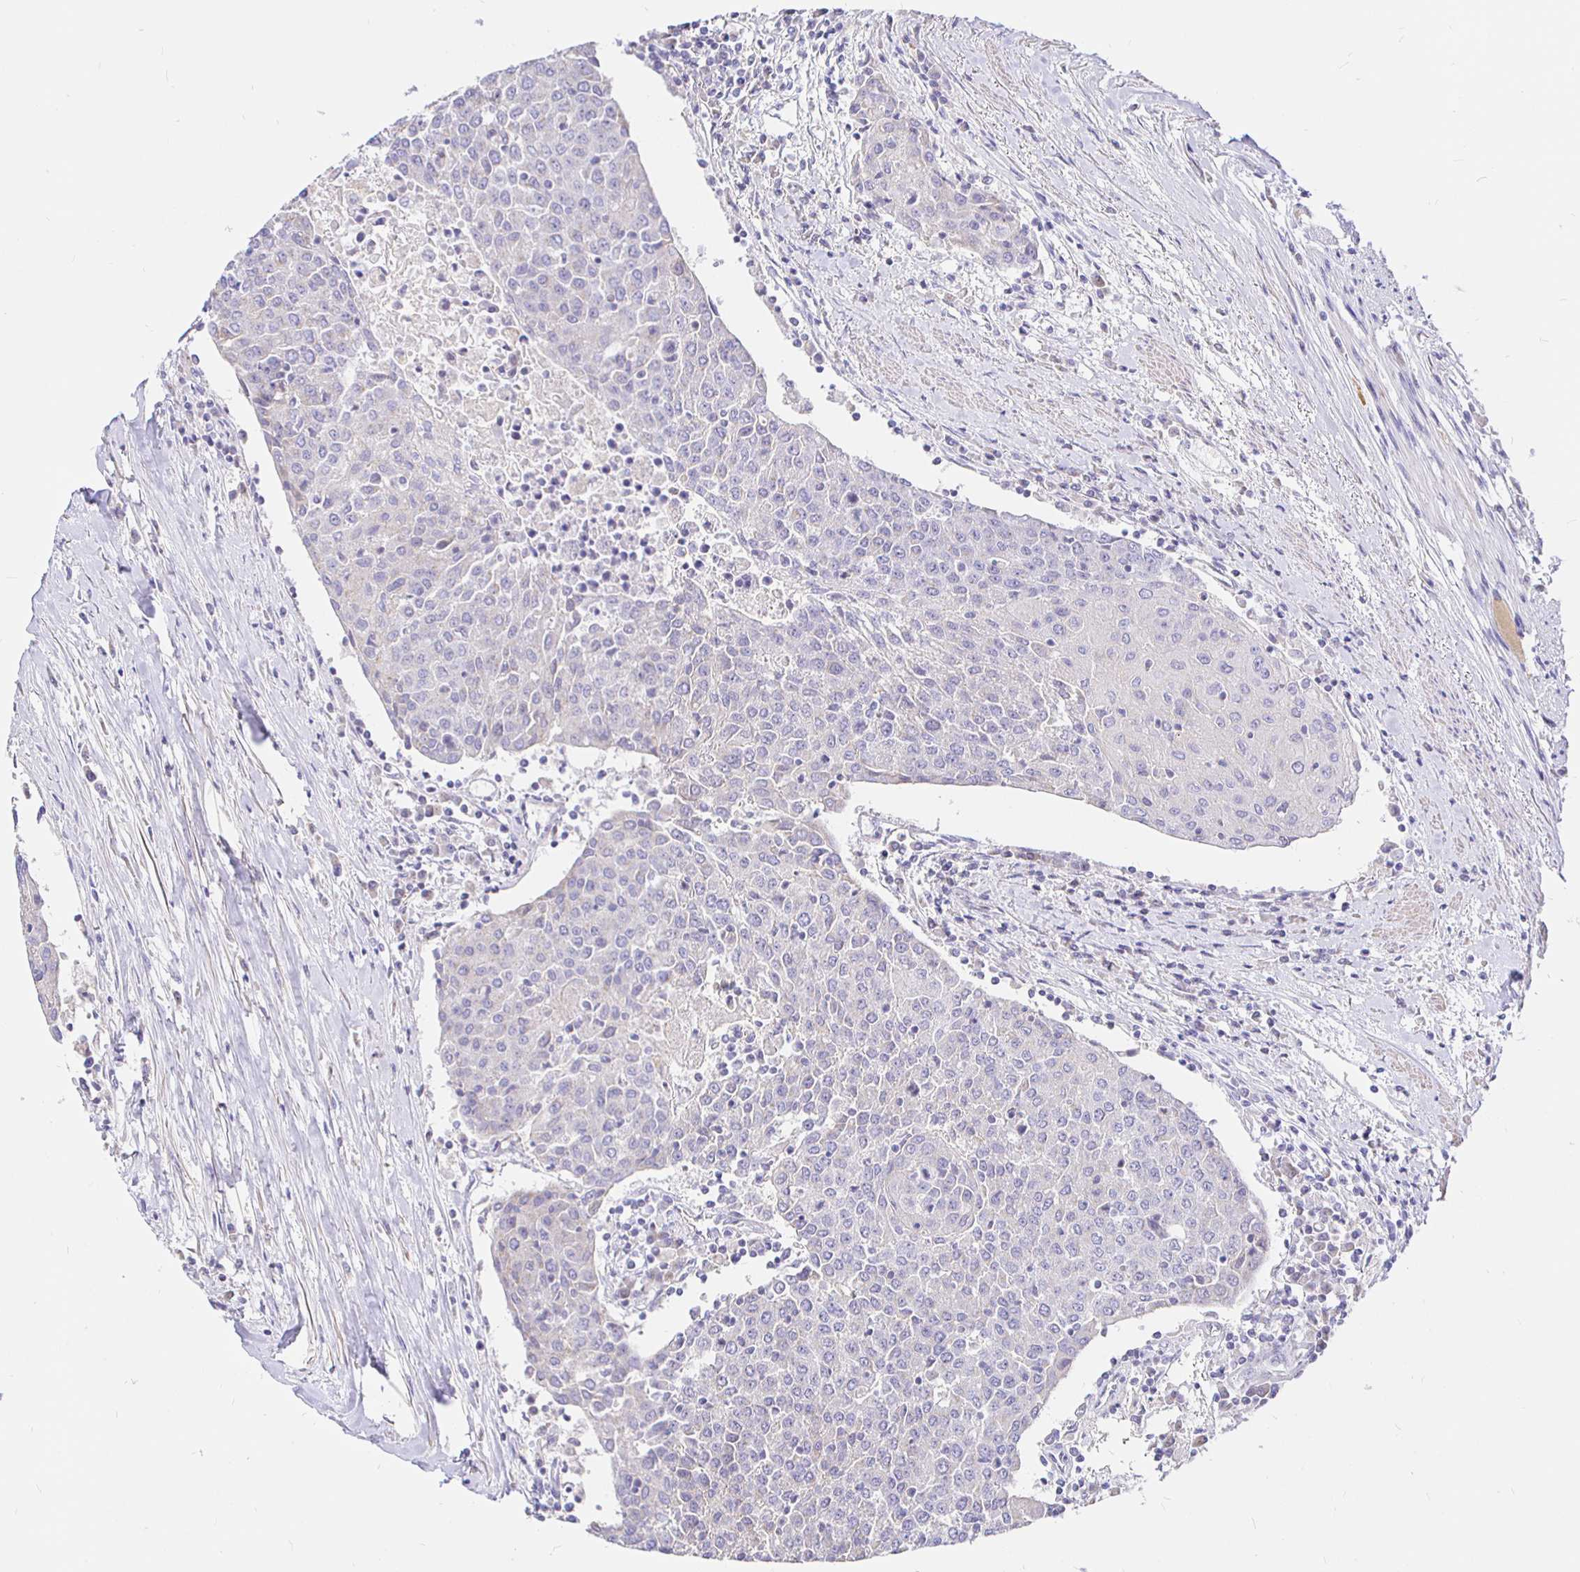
{"staining": {"intensity": "negative", "quantity": "none", "location": "none"}, "tissue": "urothelial cancer", "cell_type": "Tumor cells", "image_type": "cancer", "snomed": [{"axis": "morphology", "description": "Urothelial carcinoma, High grade"}, {"axis": "topography", "description": "Urinary bladder"}], "caption": "High magnification brightfield microscopy of urothelial carcinoma (high-grade) stained with DAB (brown) and counterstained with hematoxylin (blue): tumor cells show no significant expression.", "gene": "NECAB1", "patient": {"sex": "female", "age": 85}}